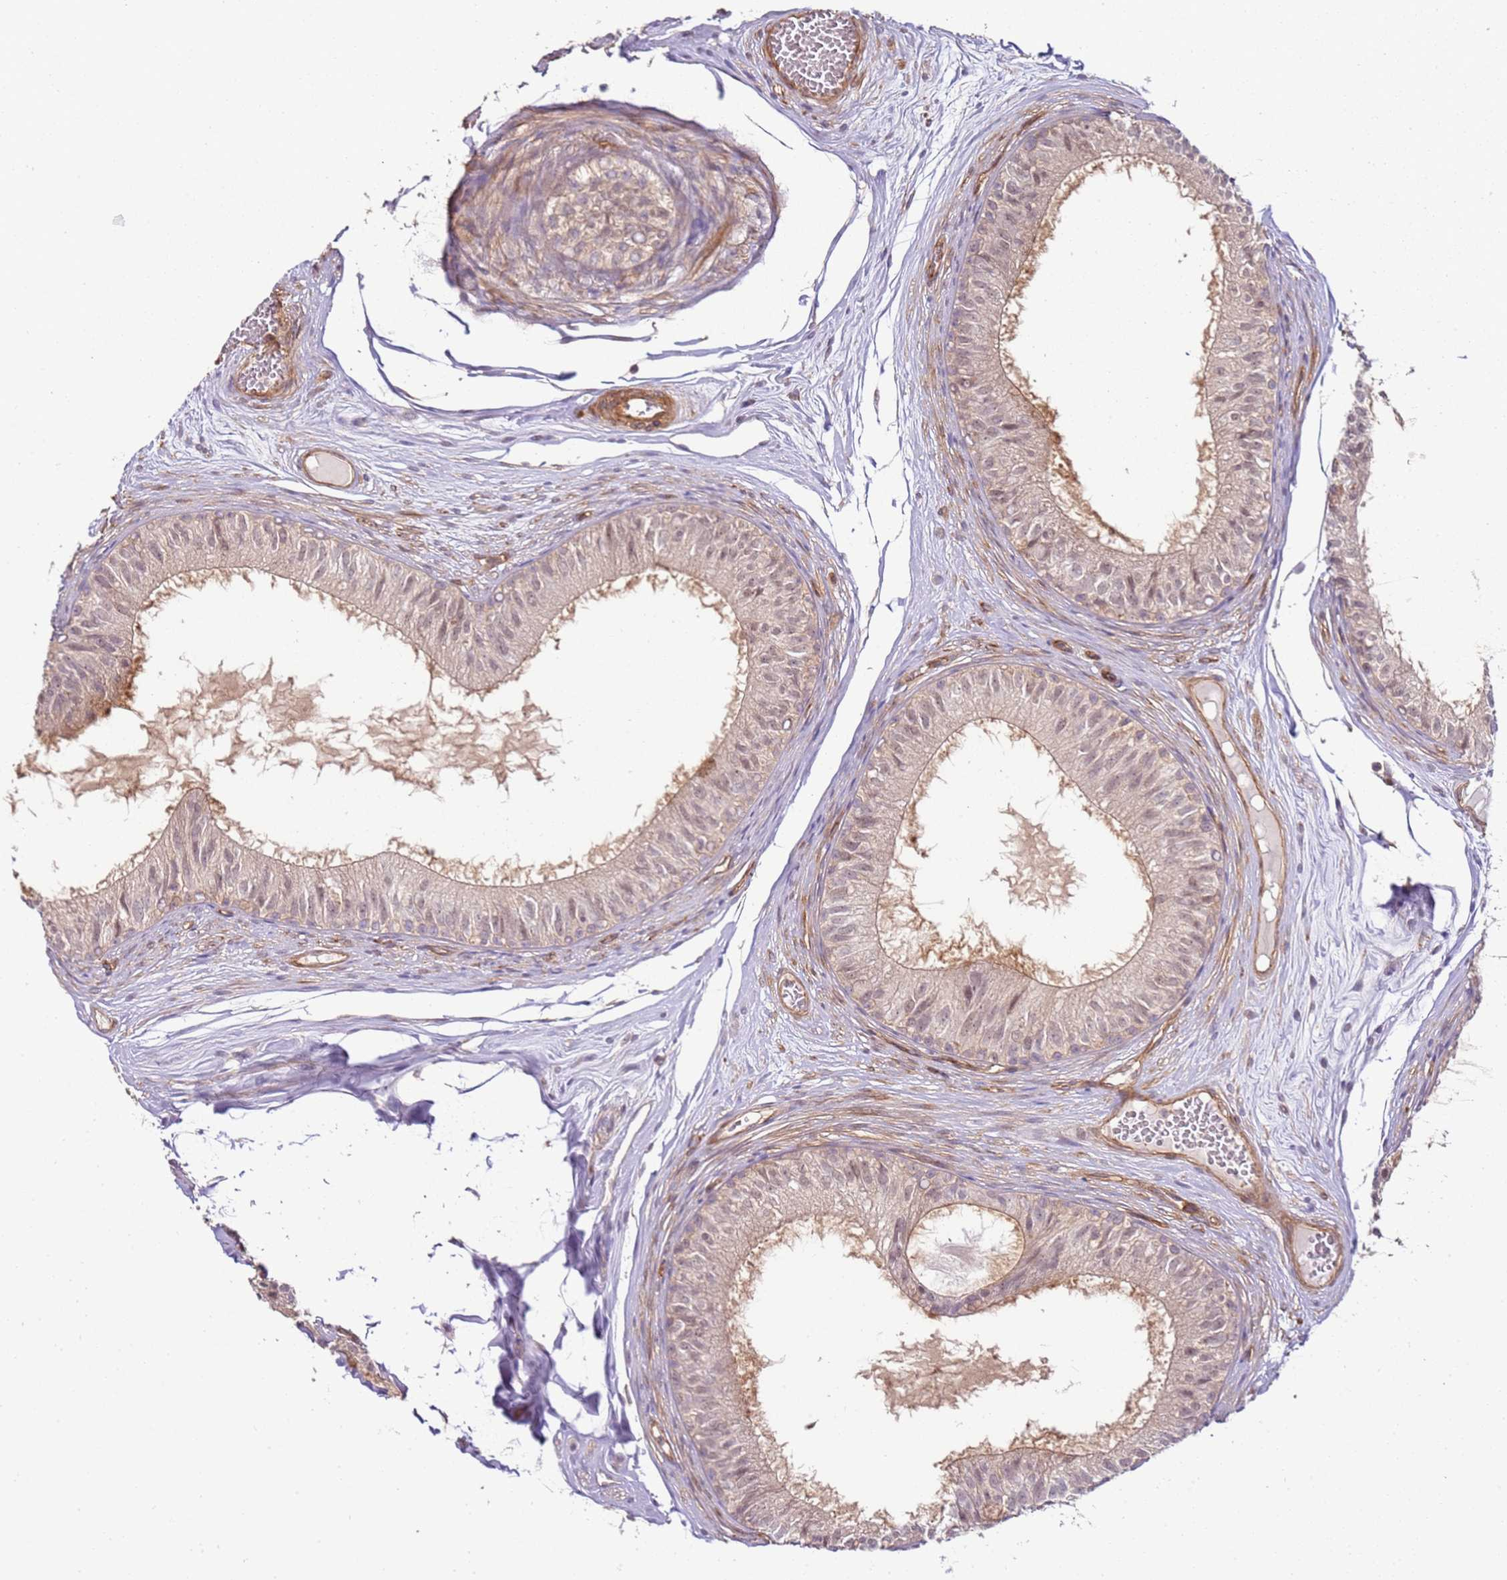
{"staining": {"intensity": "weak", "quantity": "<25%", "location": "cytoplasmic/membranous"}, "tissue": "epididymis", "cell_type": "Glandular cells", "image_type": "normal", "snomed": [{"axis": "morphology", "description": "Normal tissue, NOS"}, {"axis": "morphology", "description": "Seminoma in situ"}, {"axis": "topography", "description": "Testis"}, {"axis": "topography", "description": "Epididymis"}], "caption": "A histopathology image of epididymis stained for a protein displays no brown staining in glandular cells.", "gene": "CCNYL1", "patient": {"sex": "male", "age": 28}}